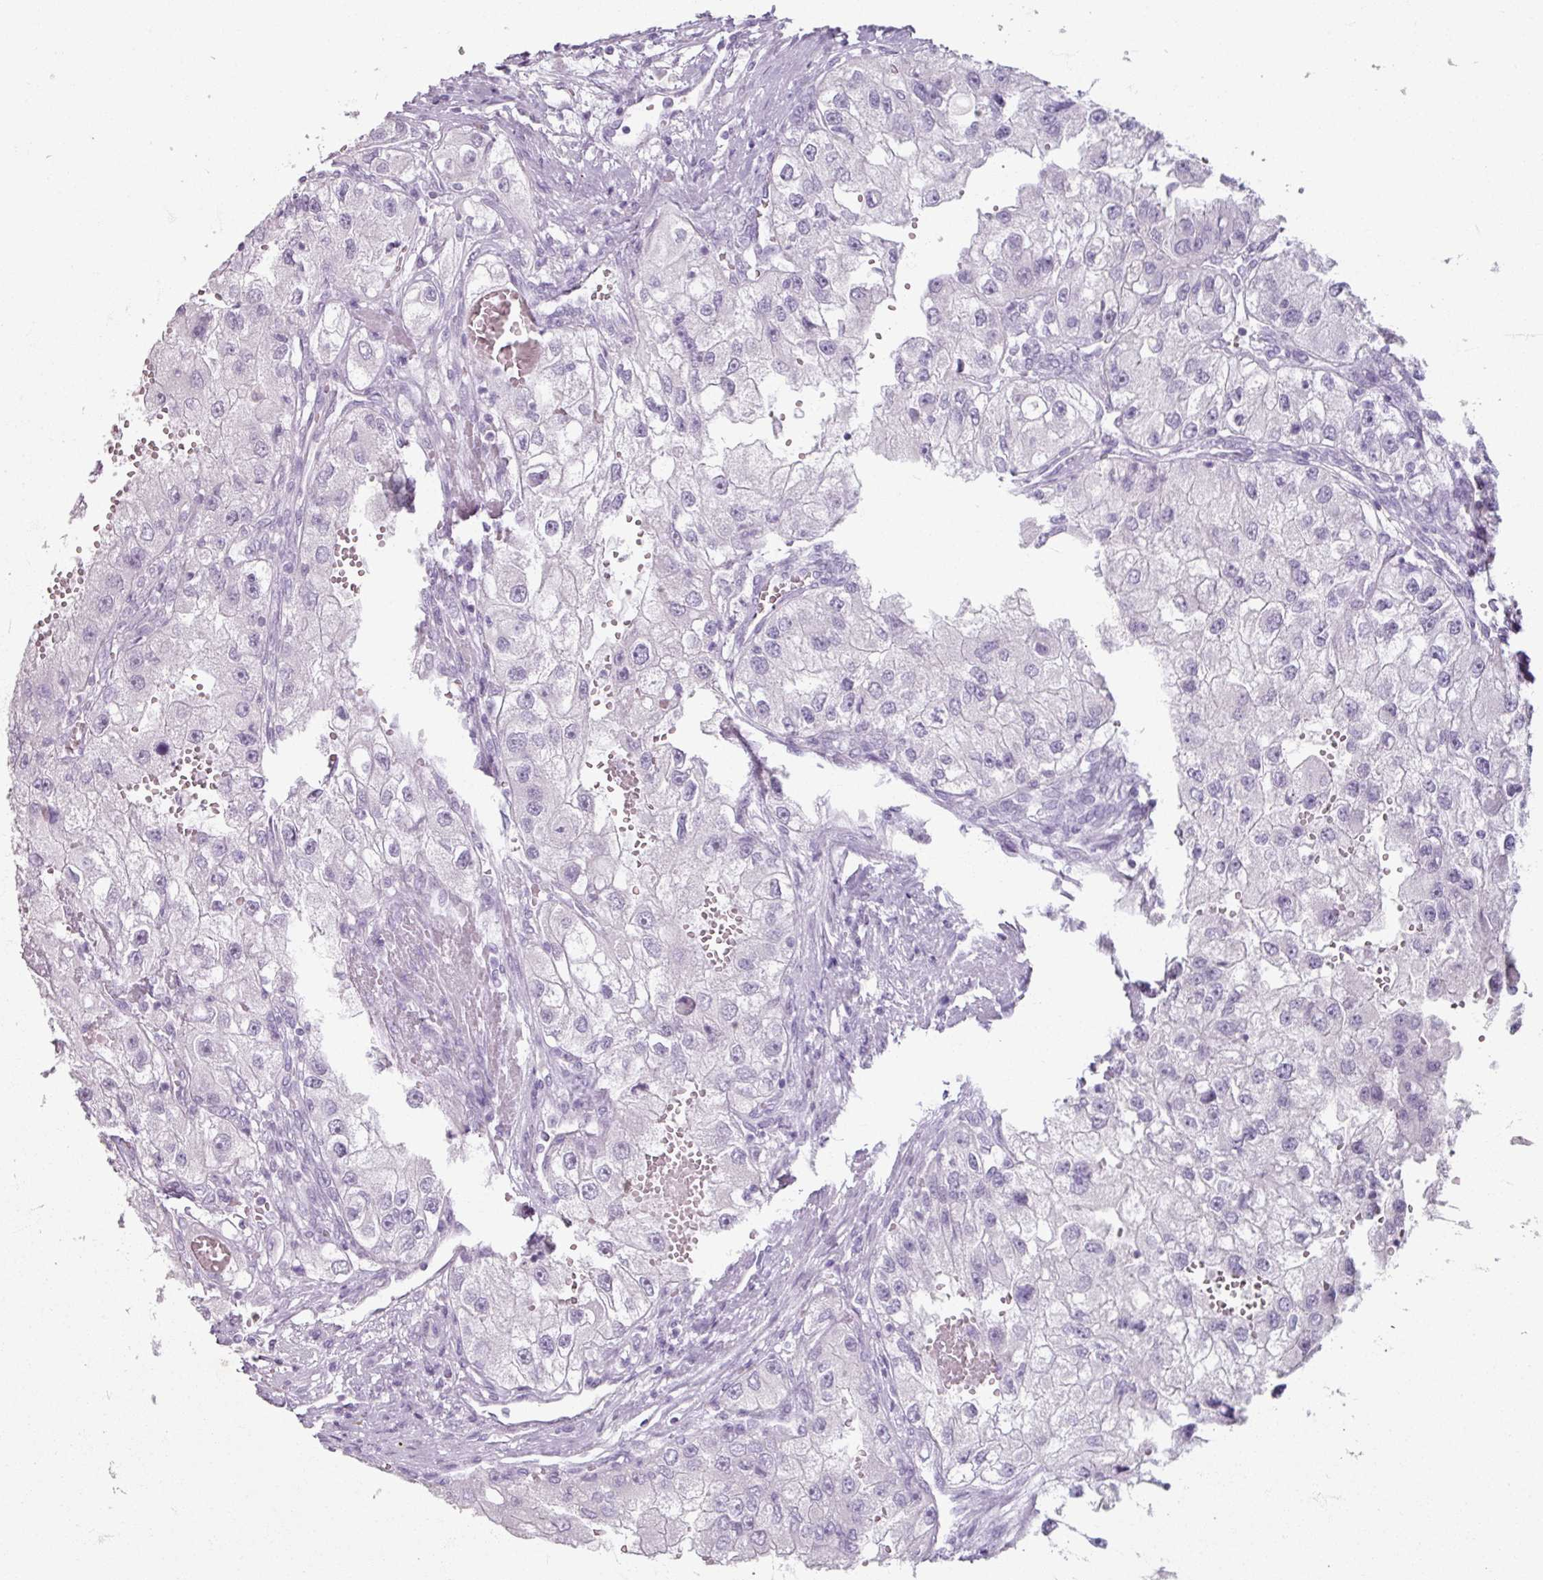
{"staining": {"intensity": "negative", "quantity": "none", "location": "none"}, "tissue": "renal cancer", "cell_type": "Tumor cells", "image_type": "cancer", "snomed": [{"axis": "morphology", "description": "Adenocarcinoma, NOS"}, {"axis": "topography", "description": "Kidney"}], "caption": "A high-resolution micrograph shows immunohistochemistry staining of adenocarcinoma (renal), which reveals no significant expression in tumor cells.", "gene": "ARG1", "patient": {"sex": "male", "age": 63}}